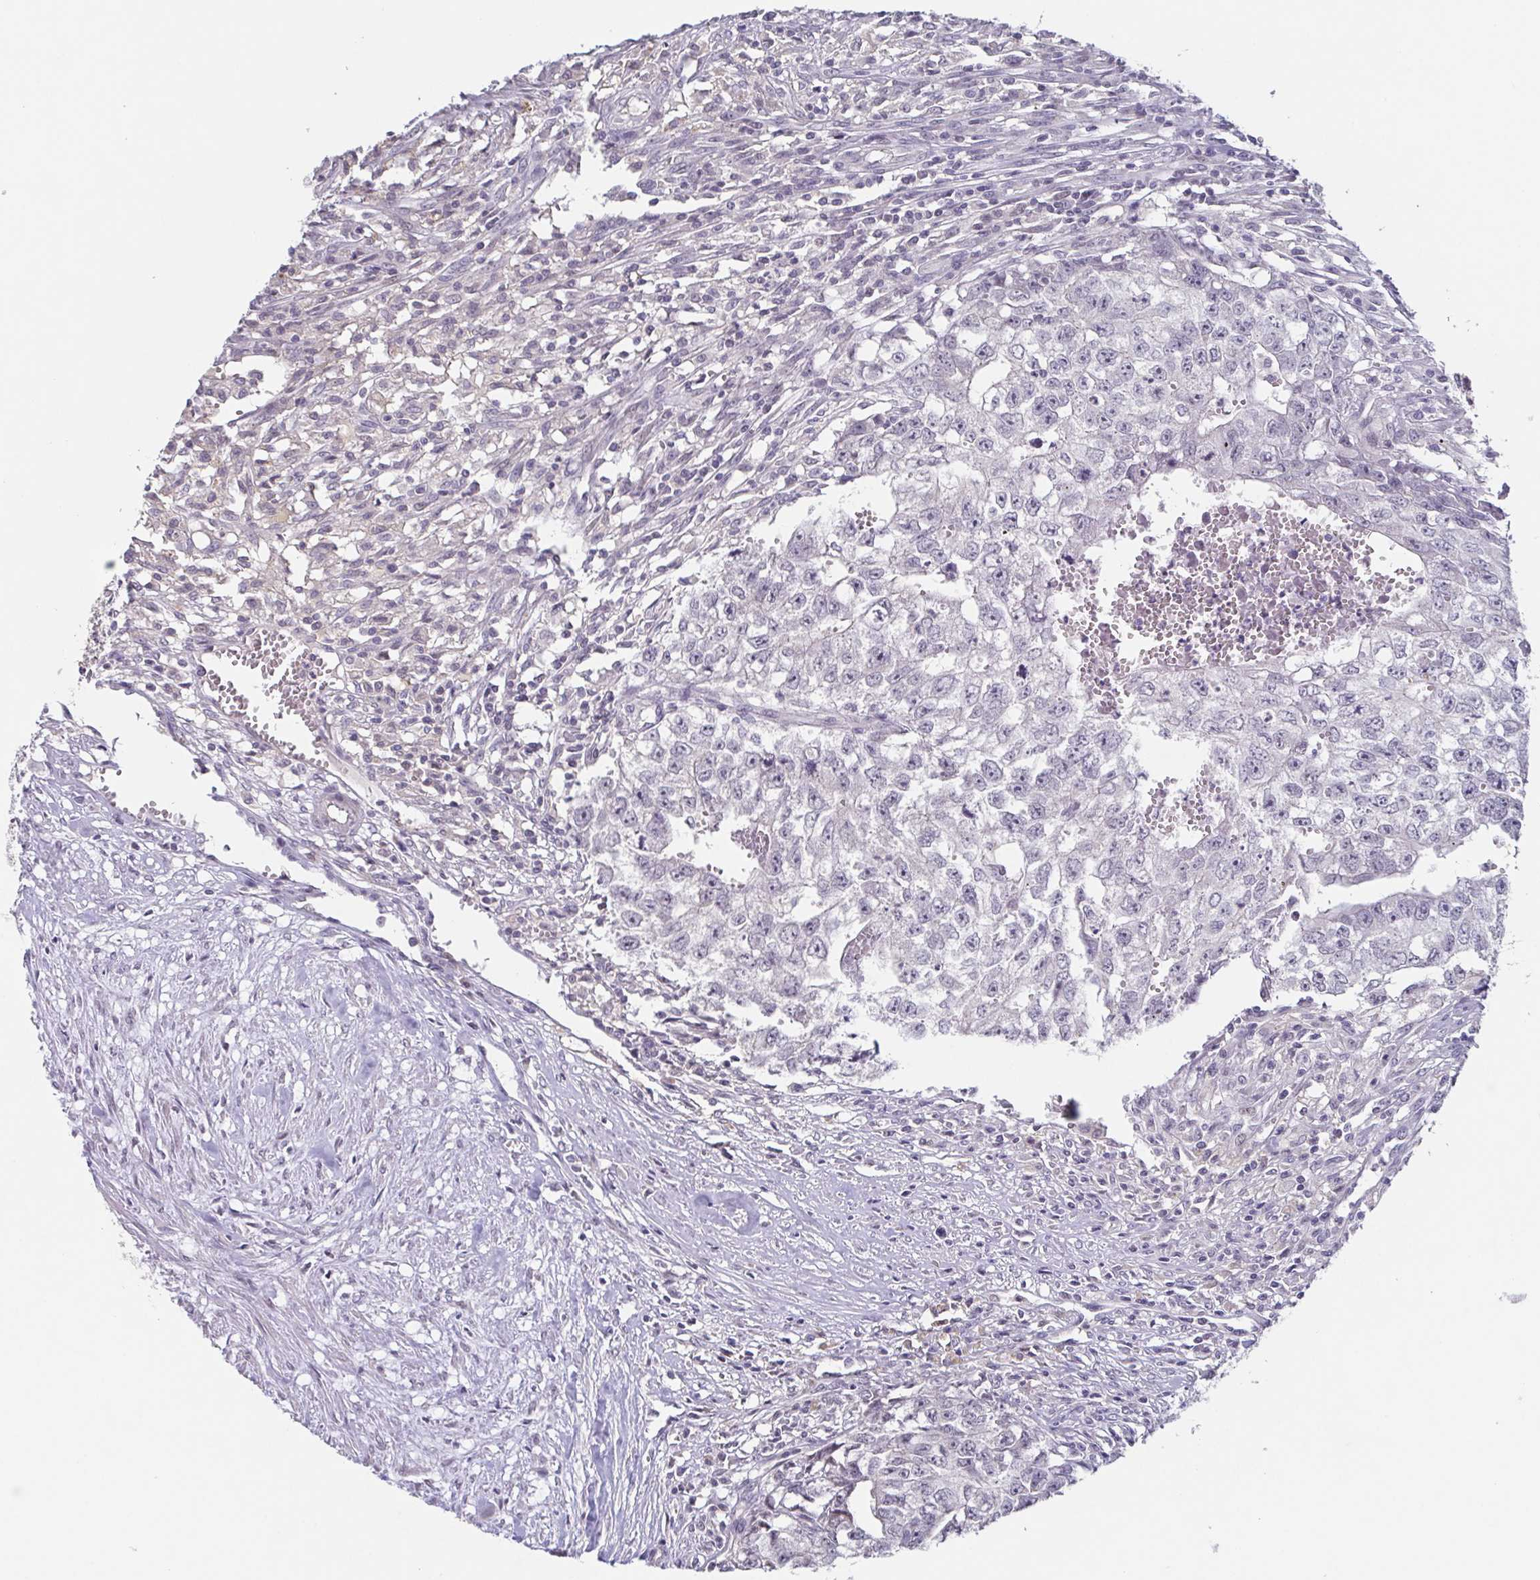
{"staining": {"intensity": "negative", "quantity": "none", "location": "none"}, "tissue": "testis cancer", "cell_type": "Tumor cells", "image_type": "cancer", "snomed": [{"axis": "morphology", "description": "Carcinoma, Embryonal, NOS"}, {"axis": "morphology", "description": "Teratoma, malignant, NOS"}, {"axis": "topography", "description": "Testis"}], "caption": "High magnification brightfield microscopy of testis cancer (teratoma (malignant)) stained with DAB (brown) and counterstained with hematoxylin (blue): tumor cells show no significant positivity. (Brightfield microscopy of DAB (3,3'-diaminobenzidine) immunohistochemistry at high magnification).", "gene": "GHRL", "patient": {"sex": "male", "age": 24}}